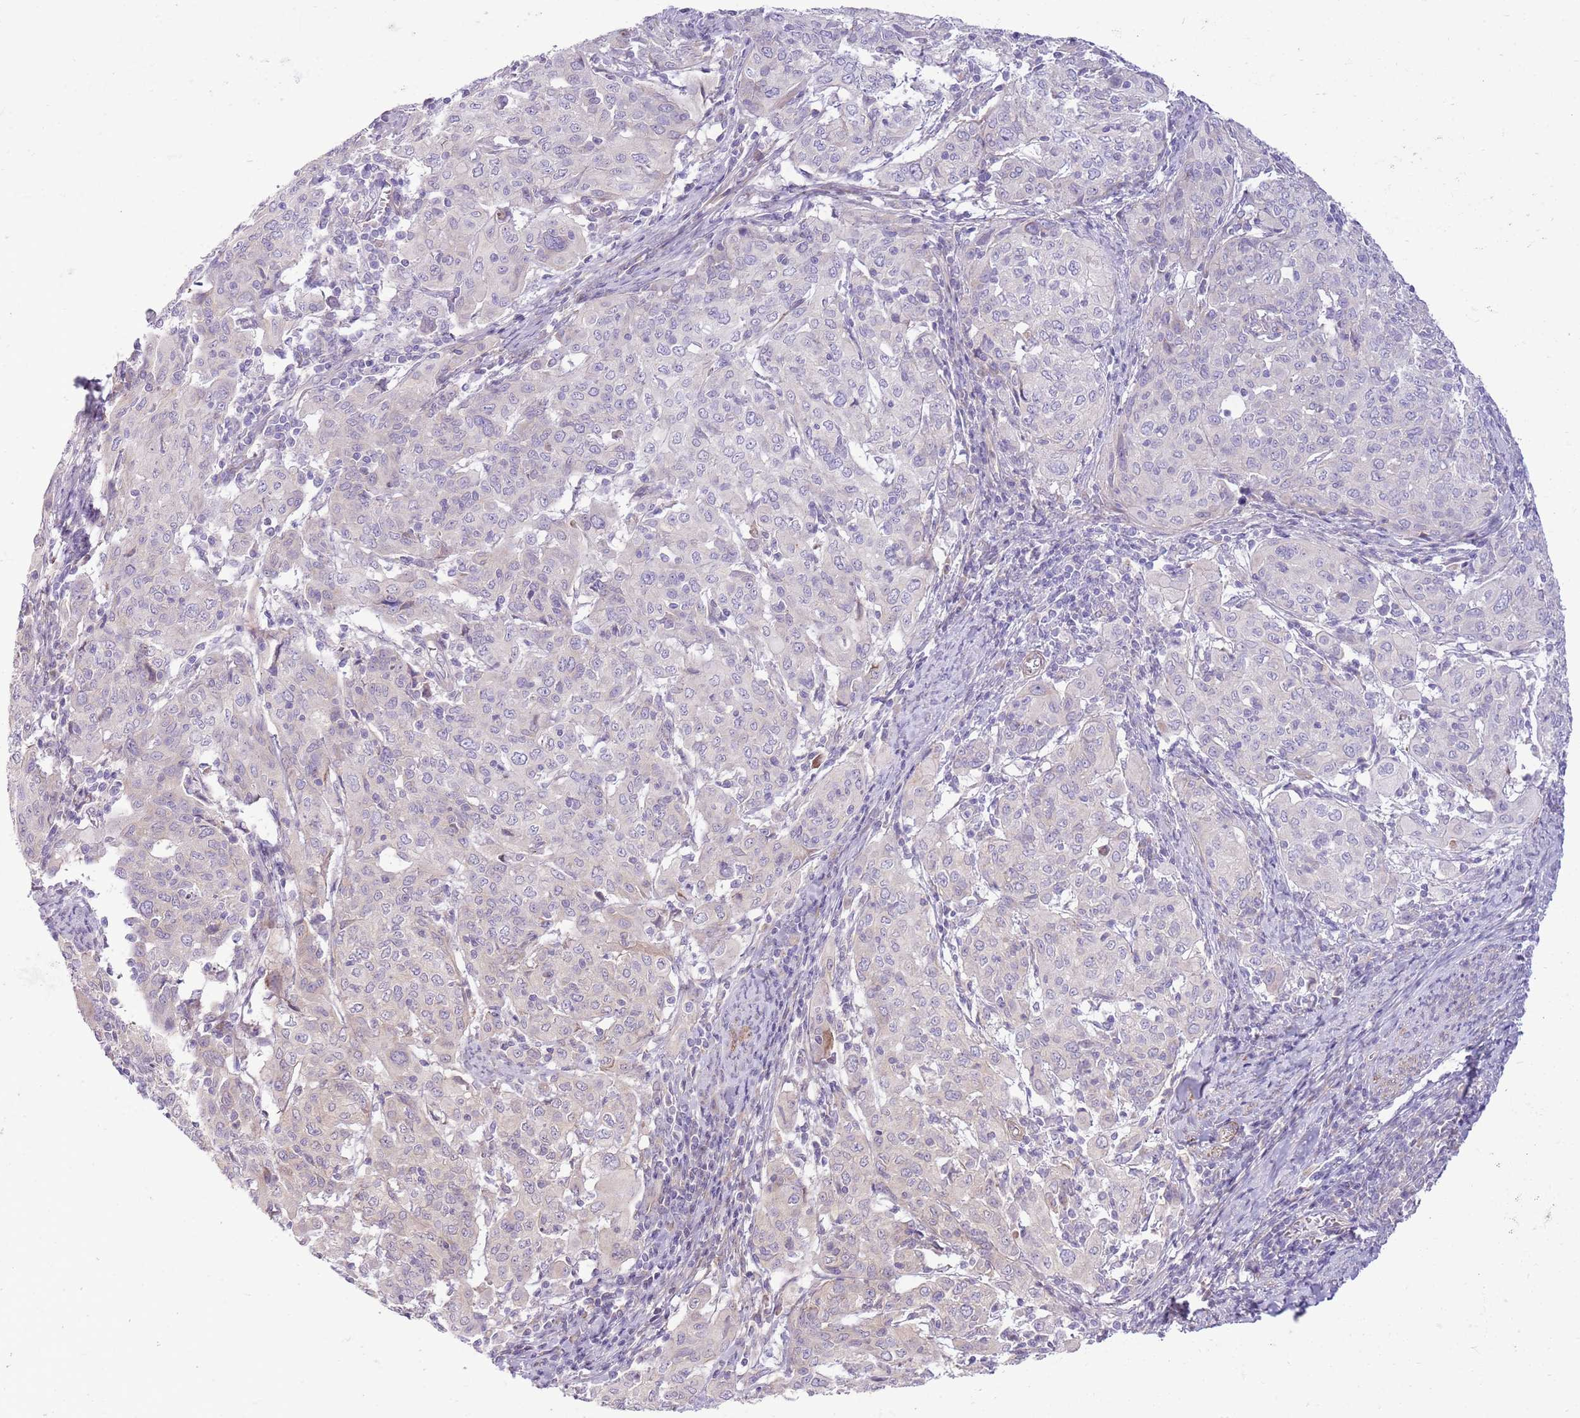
{"staining": {"intensity": "negative", "quantity": "none", "location": "none"}, "tissue": "cervical cancer", "cell_type": "Tumor cells", "image_type": "cancer", "snomed": [{"axis": "morphology", "description": "Squamous cell carcinoma, NOS"}, {"axis": "topography", "description": "Cervix"}], "caption": "High power microscopy photomicrograph of an immunohistochemistry (IHC) histopathology image of cervical cancer, revealing no significant staining in tumor cells. Brightfield microscopy of immunohistochemistry stained with DAB (3,3'-diaminobenzidine) (brown) and hematoxylin (blue), captured at high magnification.", "gene": "ZC4H2", "patient": {"sex": "female", "age": 67}}